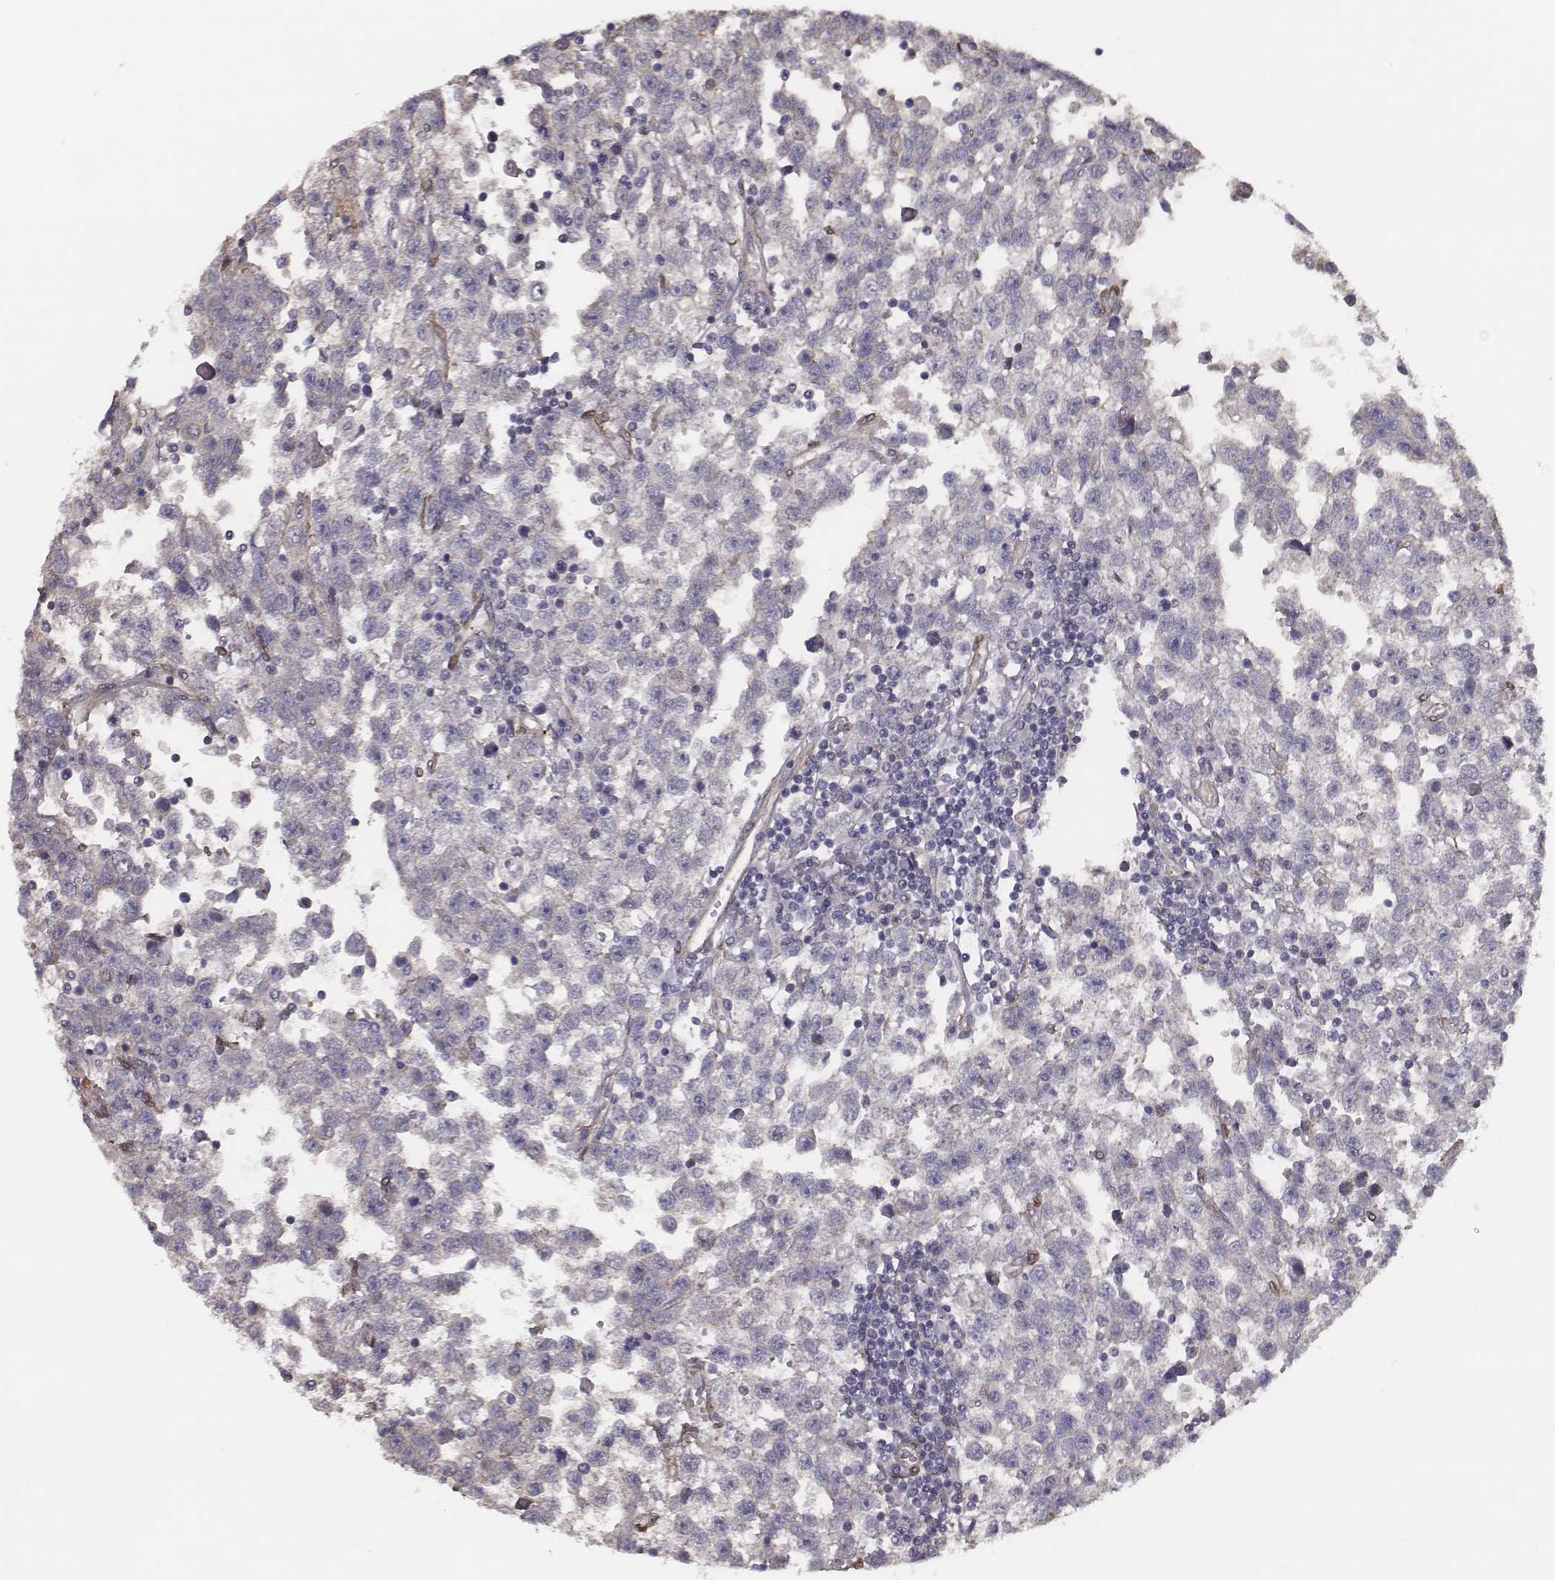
{"staining": {"intensity": "negative", "quantity": "none", "location": "none"}, "tissue": "testis cancer", "cell_type": "Tumor cells", "image_type": "cancer", "snomed": [{"axis": "morphology", "description": "Seminoma, NOS"}, {"axis": "topography", "description": "Testis"}], "caption": "Tumor cells are negative for brown protein staining in seminoma (testis).", "gene": "ISYNA1", "patient": {"sex": "male", "age": 34}}